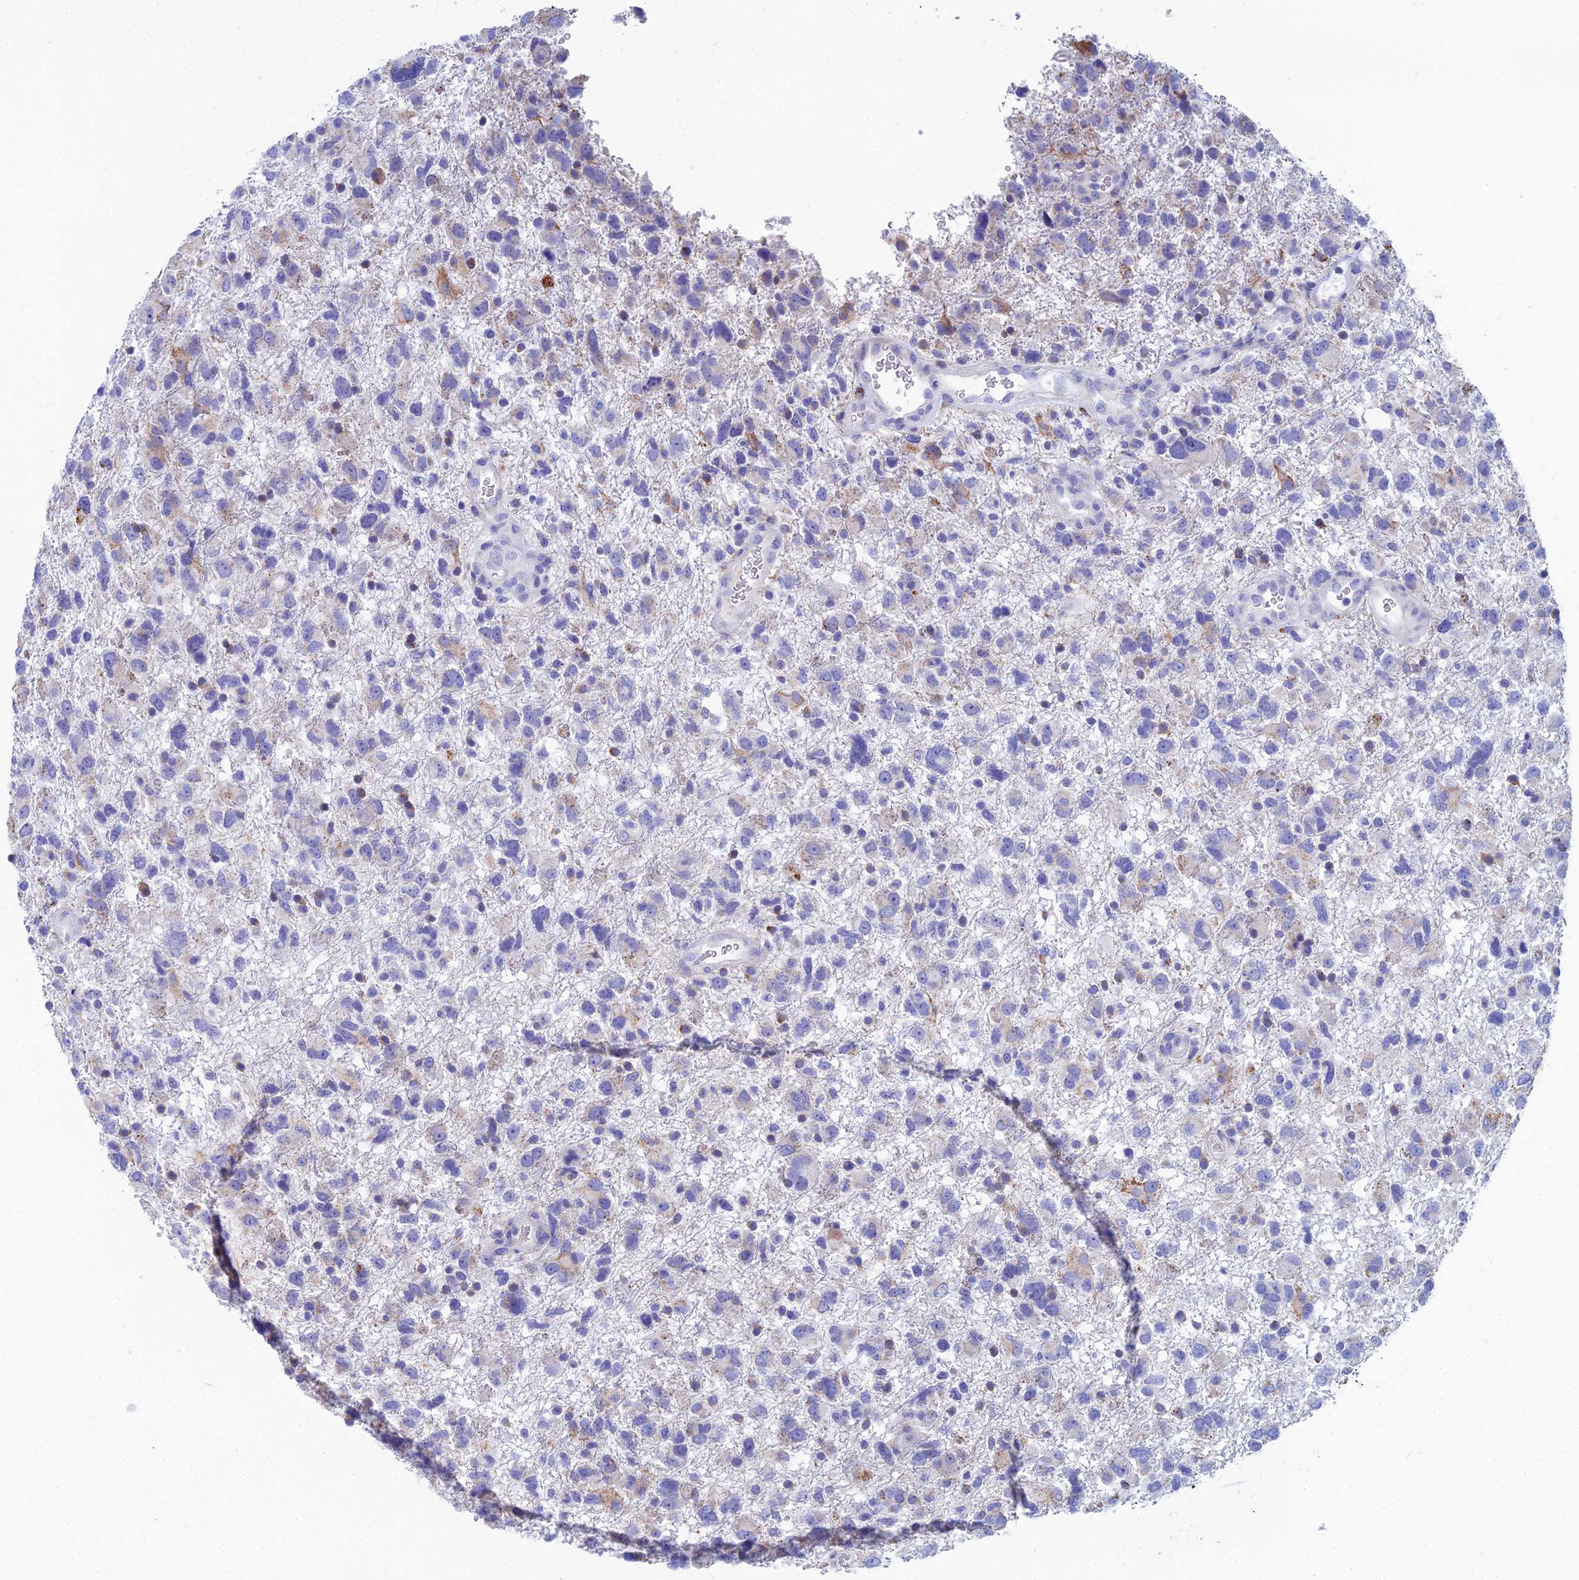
{"staining": {"intensity": "negative", "quantity": "none", "location": "none"}, "tissue": "glioma", "cell_type": "Tumor cells", "image_type": "cancer", "snomed": [{"axis": "morphology", "description": "Glioma, malignant, High grade"}, {"axis": "topography", "description": "Brain"}], "caption": "Immunohistochemistry (IHC) of human glioma reveals no positivity in tumor cells.", "gene": "CFAP210", "patient": {"sex": "male", "age": 61}}